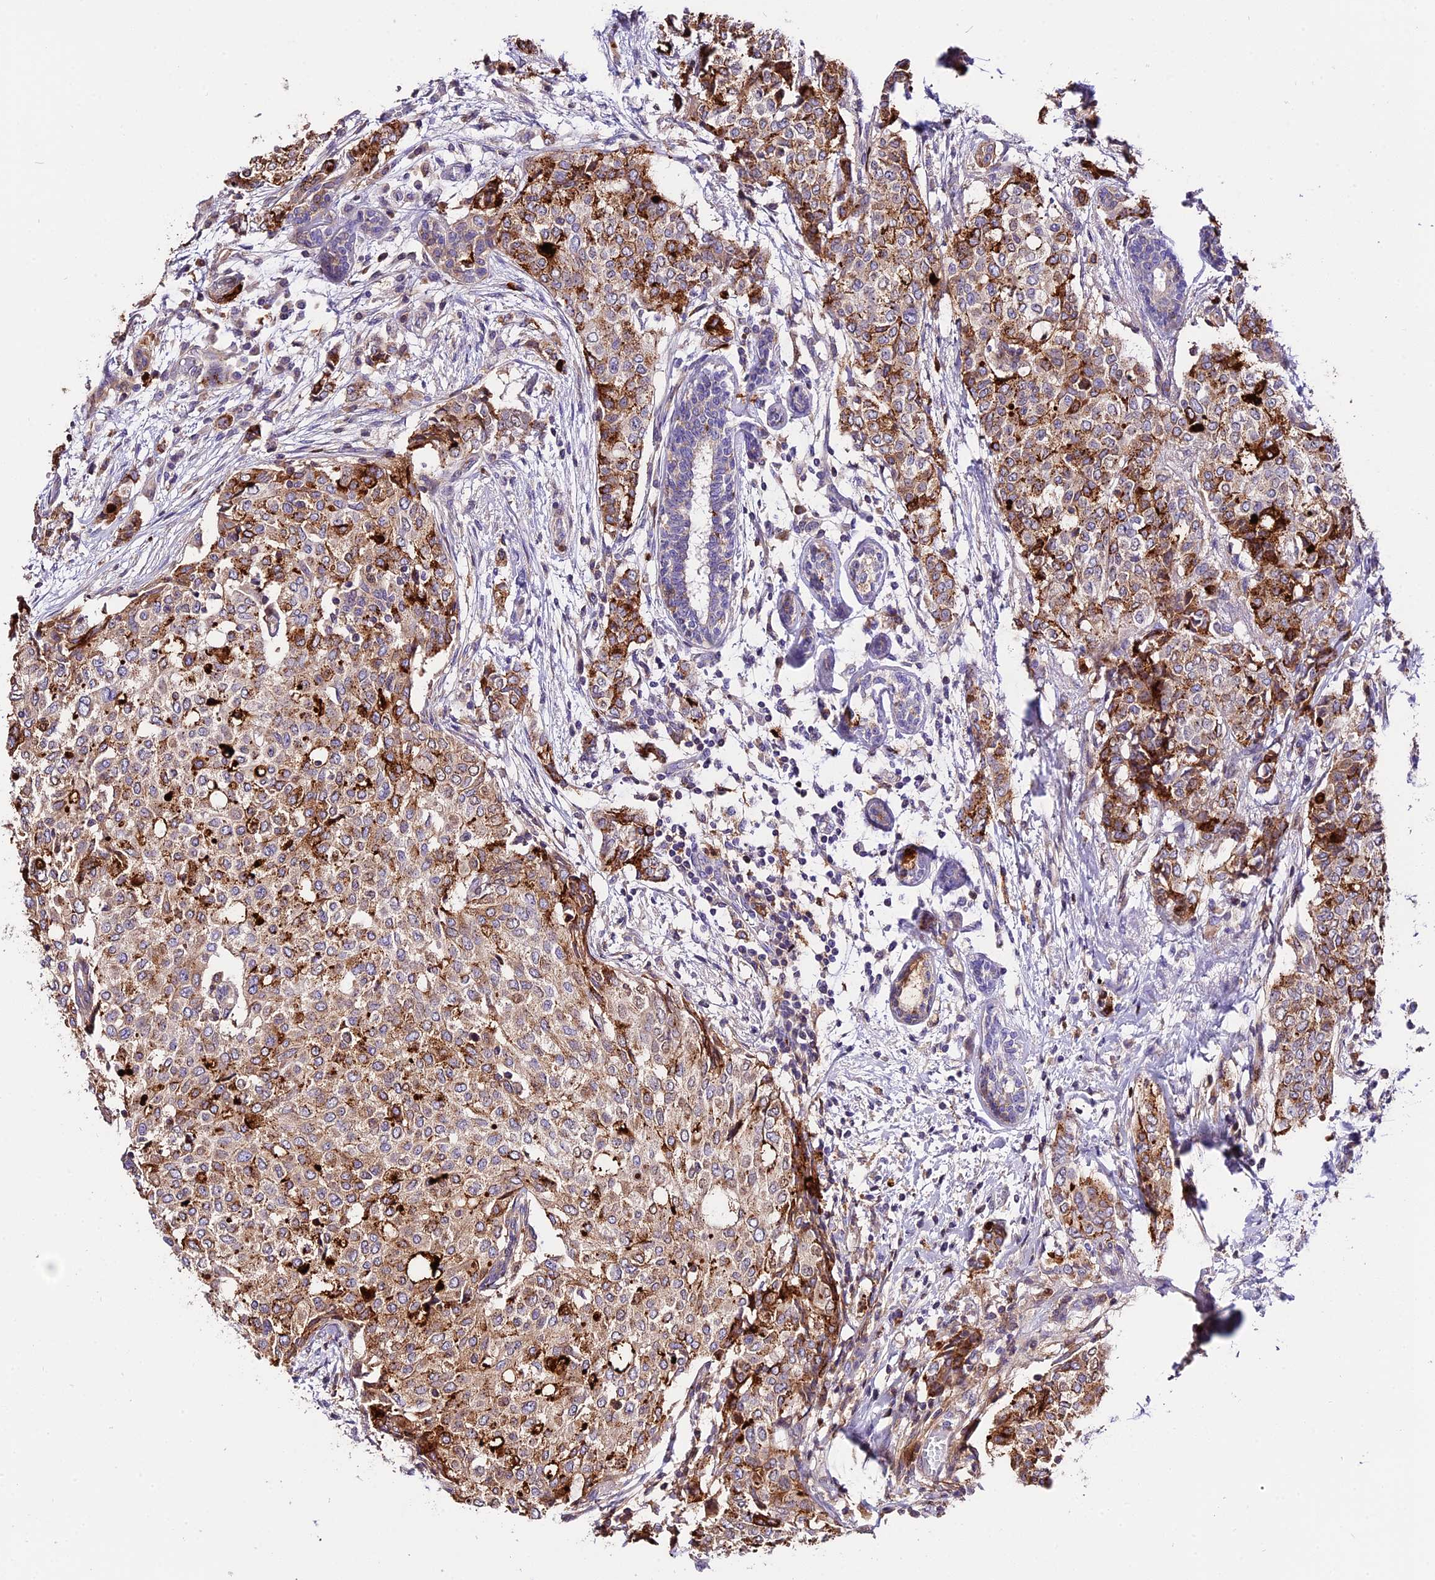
{"staining": {"intensity": "moderate", "quantity": ">75%", "location": "cytoplasmic/membranous"}, "tissue": "breast cancer", "cell_type": "Tumor cells", "image_type": "cancer", "snomed": [{"axis": "morphology", "description": "Lobular carcinoma"}, {"axis": "topography", "description": "Breast"}], "caption": "Tumor cells display medium levels of moderate cytoplasmic/membranous staining in approximately >75% of cells in human breast cancer. (brown staining indicates protein expression, while blue staining denotes nuclei).", "gene": "MAP3K7CL", "patient": {"sex": "female", "age": 51}}